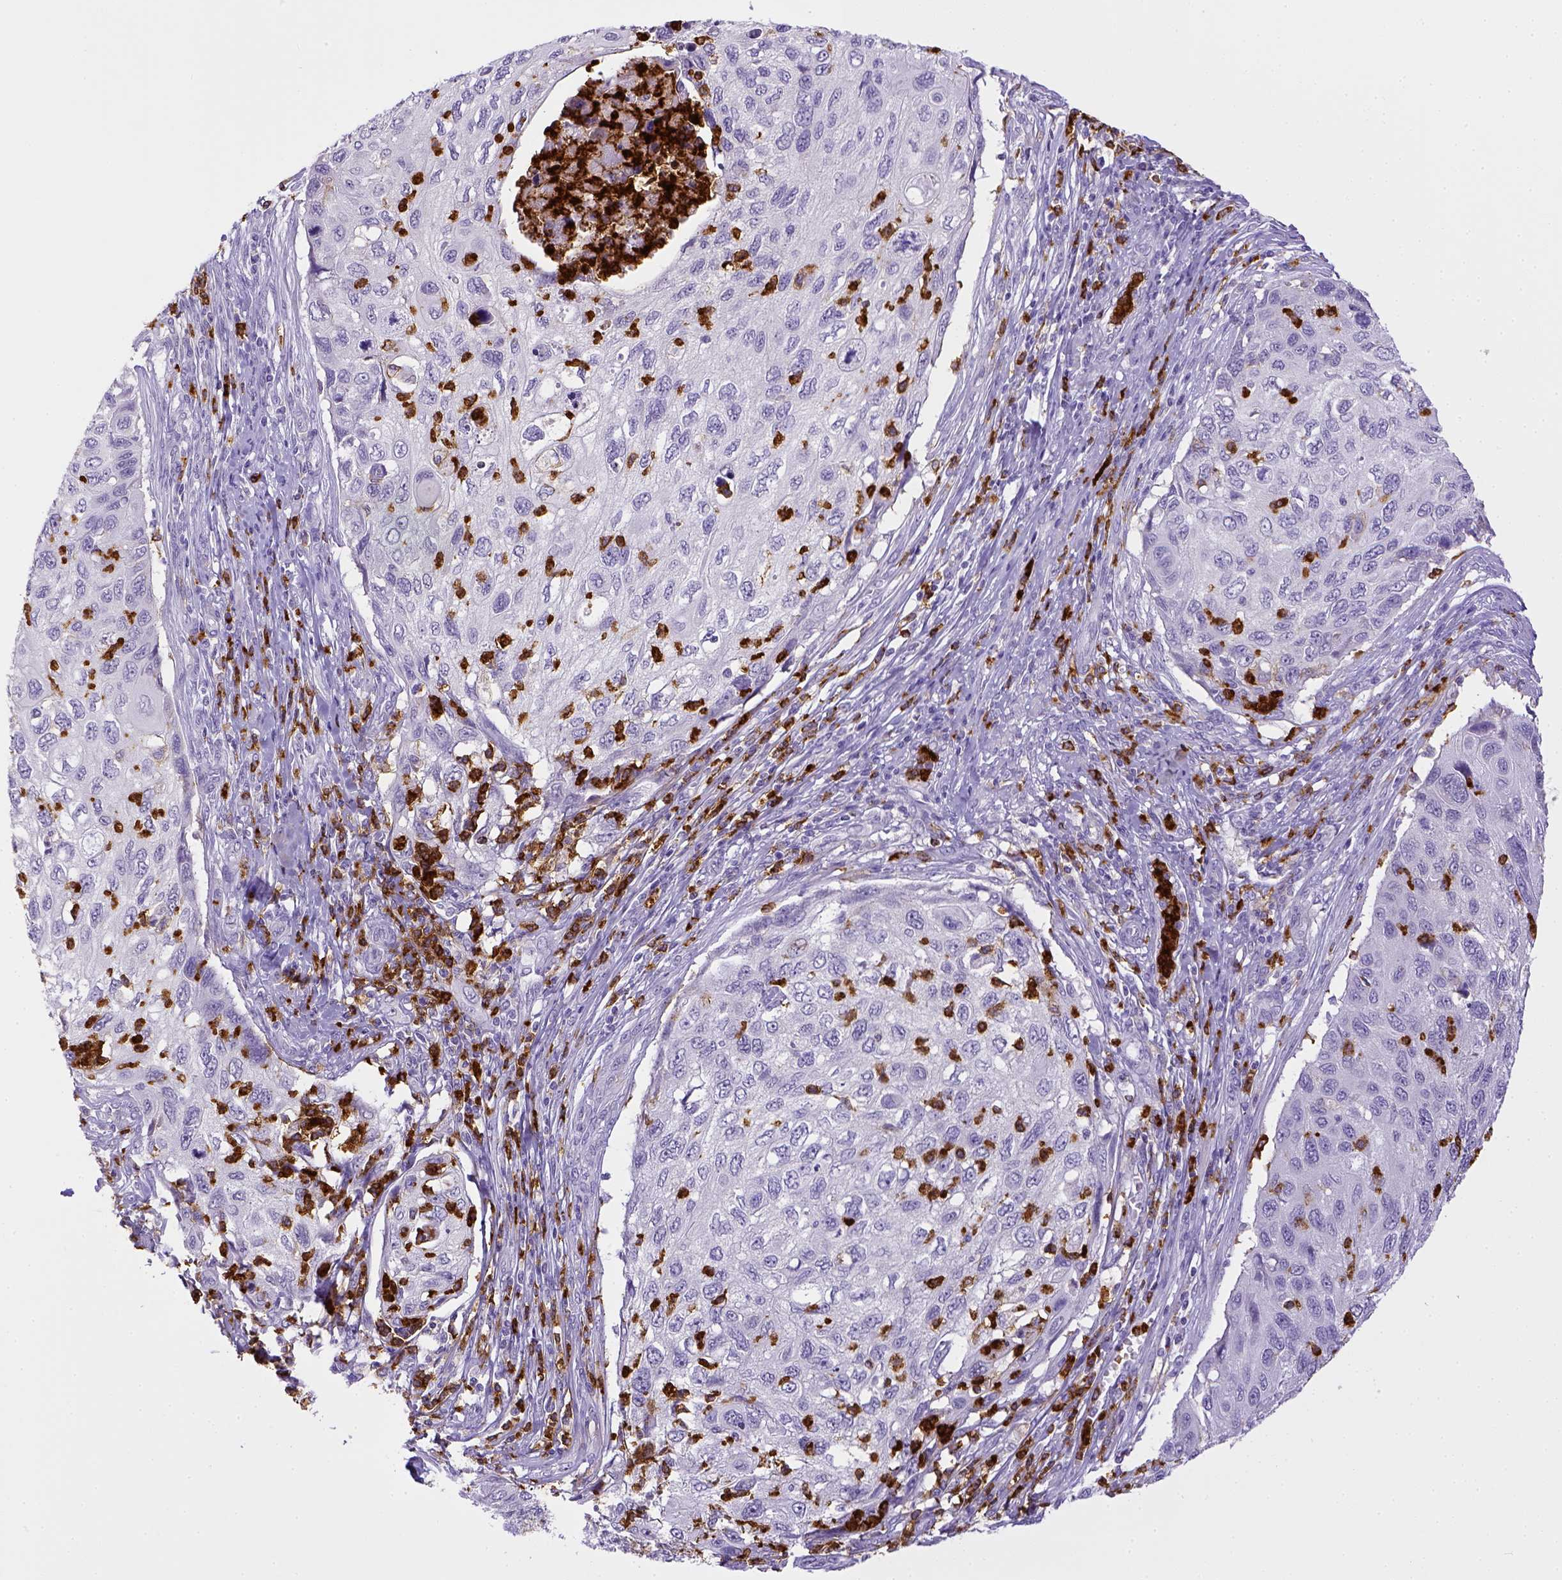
{"staining": {"intensity": "negative", "quantity": "none", "location": "none"}, "tissue": "cervical cancer", "cell_type": "Tumor cells", "image_type": "cancer", "snomed": [{"axis": "morphology", "description": "Squamous cell carcinoma, NOS"}, {"axis": "topography", "description": "Cervix"}], "caption": "A high-resolution histopathology image shows immunohistochemistry staining of cervical cancer, which demonstrates no significant staining in tumor cells.", "gene": "ITGAM", "patient": {"sex": "female", "age": 70}}